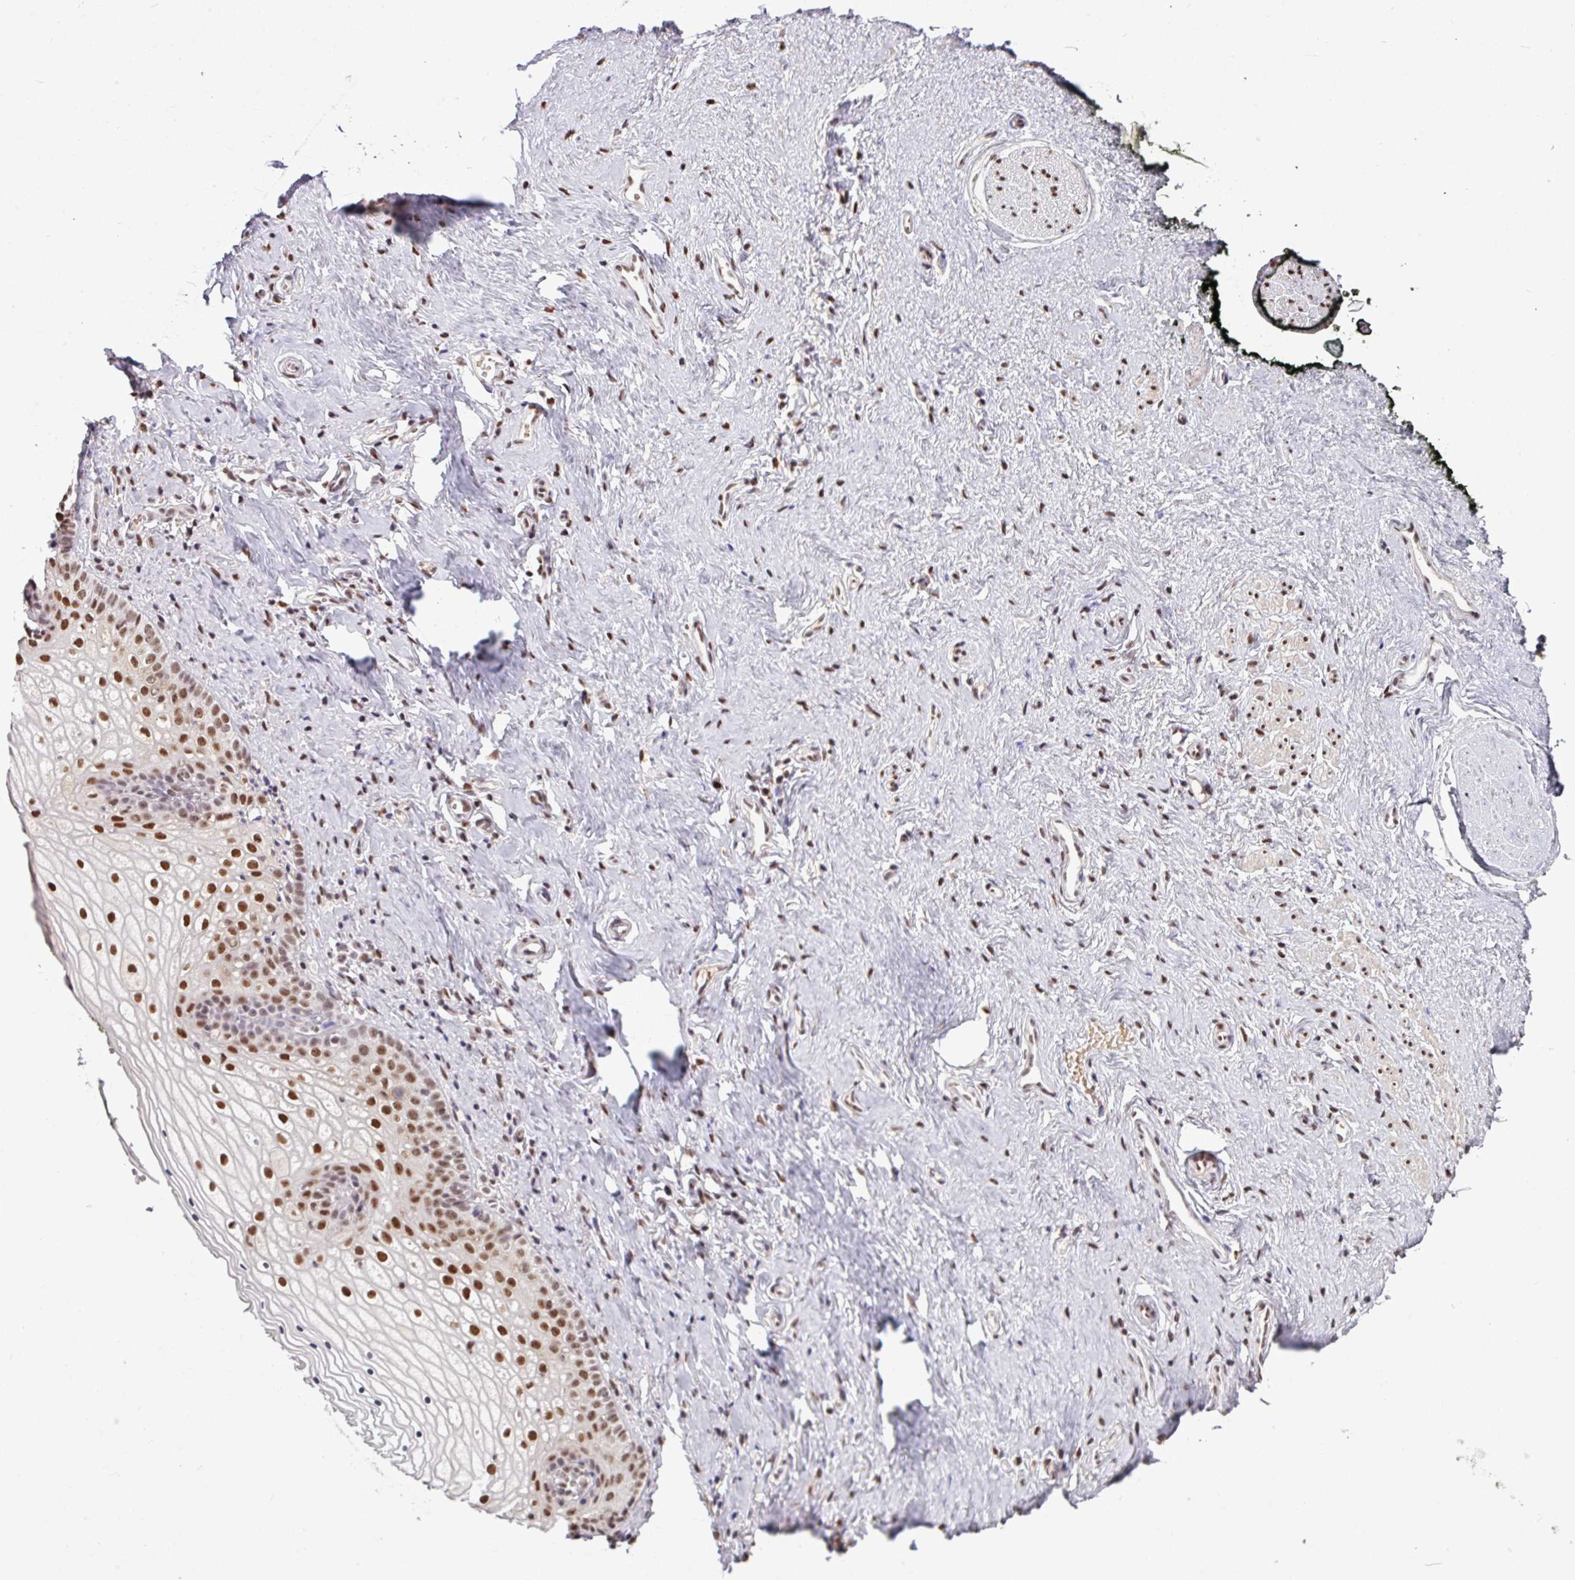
{"staining": {"intensity": "strong", "quantity": ">75%", "location": "nuclear"}, "tissue": "vagina", "cell_type": "Squamous epithelial cells", "image_type": "normal", "snomed": [{"axis": "morphology", "description": "Normal tissue, NOS"}, {"axis": "topography", "description": "Vagina"}], "caption": "Strong nuclear positivity for a protein is appreciated in approximately >75% of squamous epithelial cells of unremarkable vagina using immunohistochemistry.", "gene": "TDG", "patient": {"sex": "female", "age": 59}}